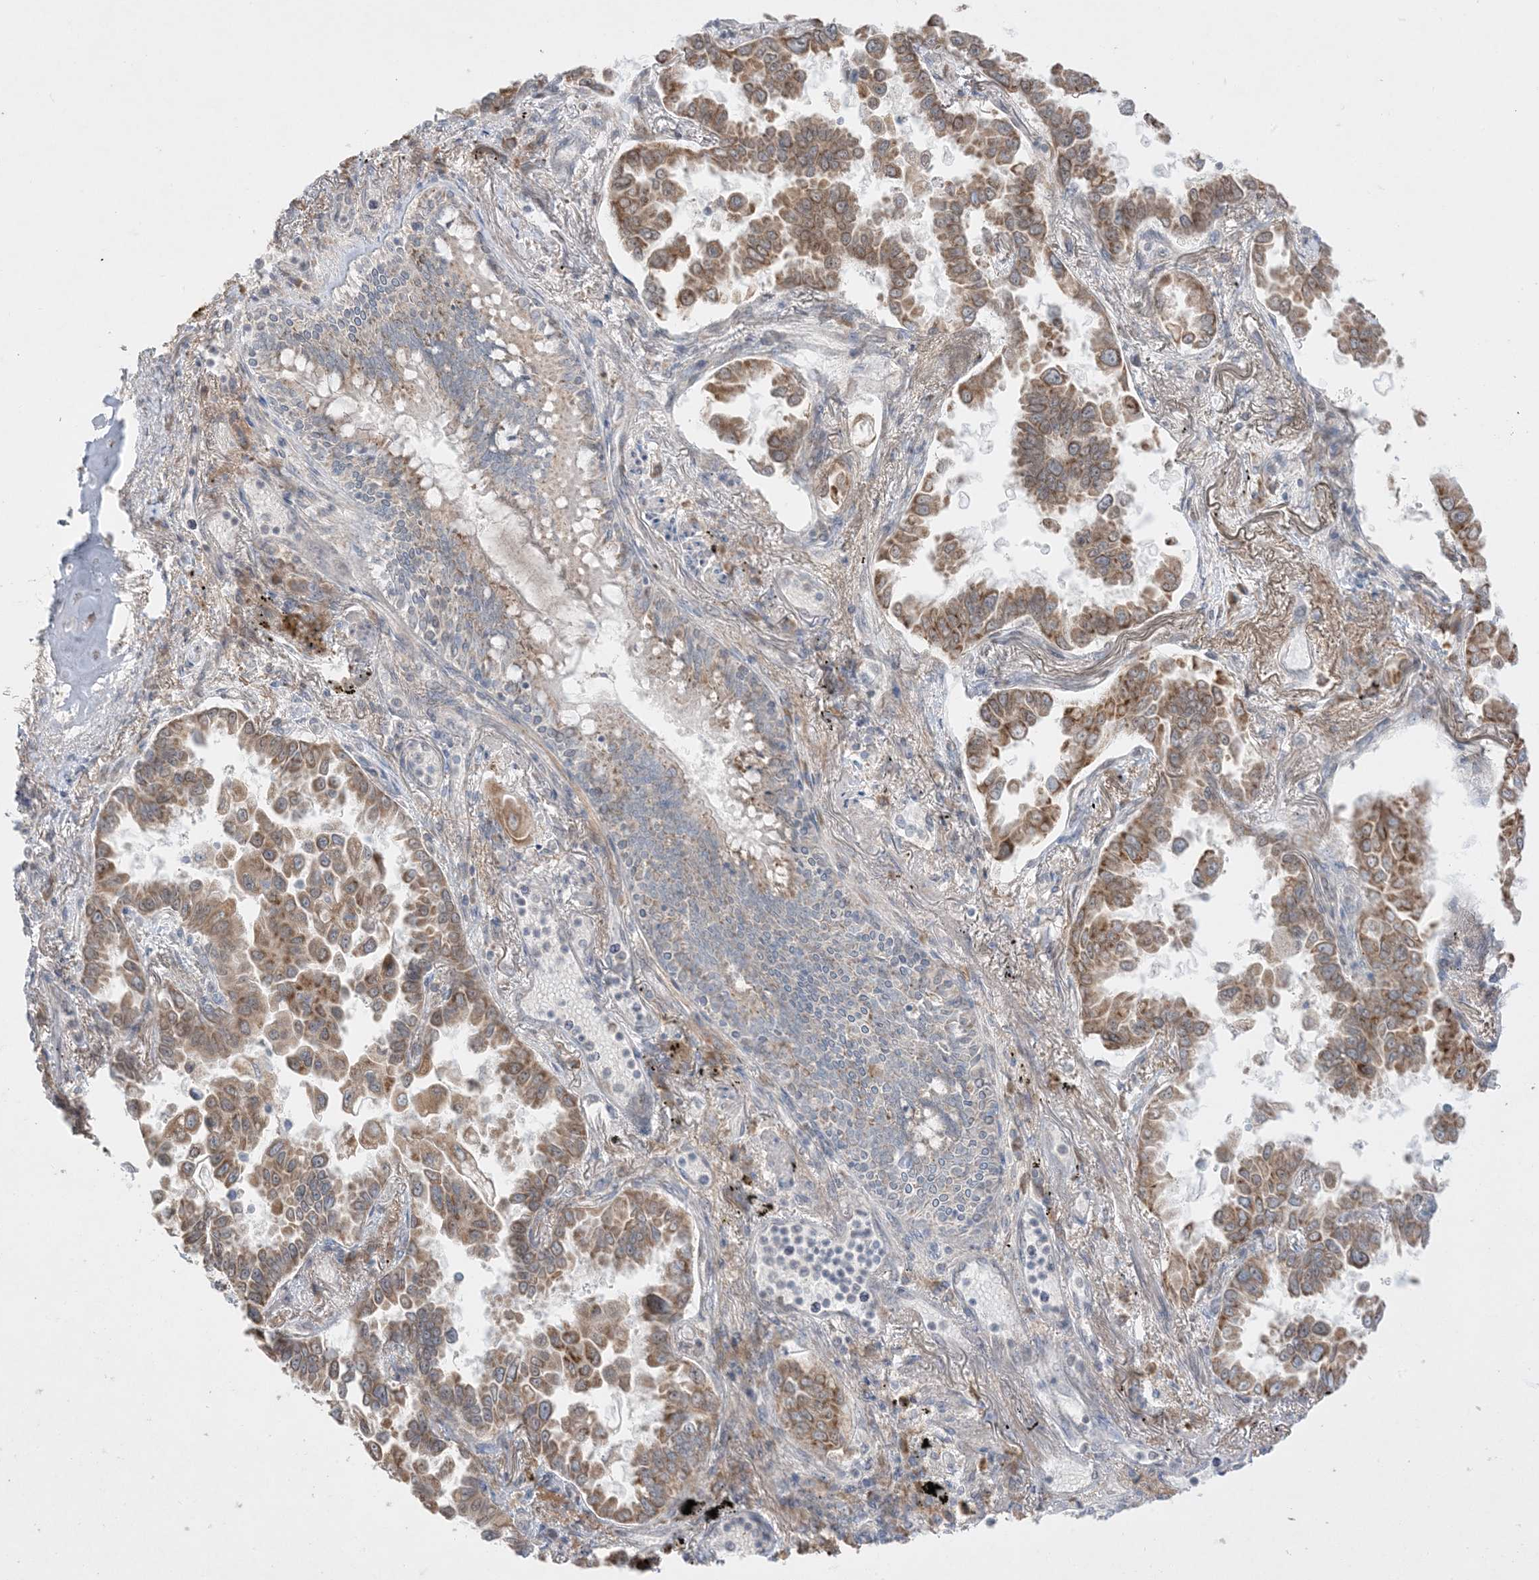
{"staining": {"intensity": "moderate", "quantity": ">75%", "location": "cytoplasmic/membranous"}, "tissue": "lung cancer", "cell_type": "Tumor cells", "image_type": "cancer", "snomed": [{"axis": "morphology", "description": "Adenocarcinoma, NOS"}, {"axis": "topography", "description": "Lung"}], "caption": "Protein expression analysis of lung adenocarcinoma shows moderate cytoplasmic/membranous staining in about >75% of tumor cells. The staining was performed using DAB (3,3'-diaminobenzidine) to visualize the protein expression in brown, while the nuclei were stained in blue with hematoxylin (Magnification: 20x).", "gene": "MMGT1", "patient": {"sex": "female", "age": 67}}